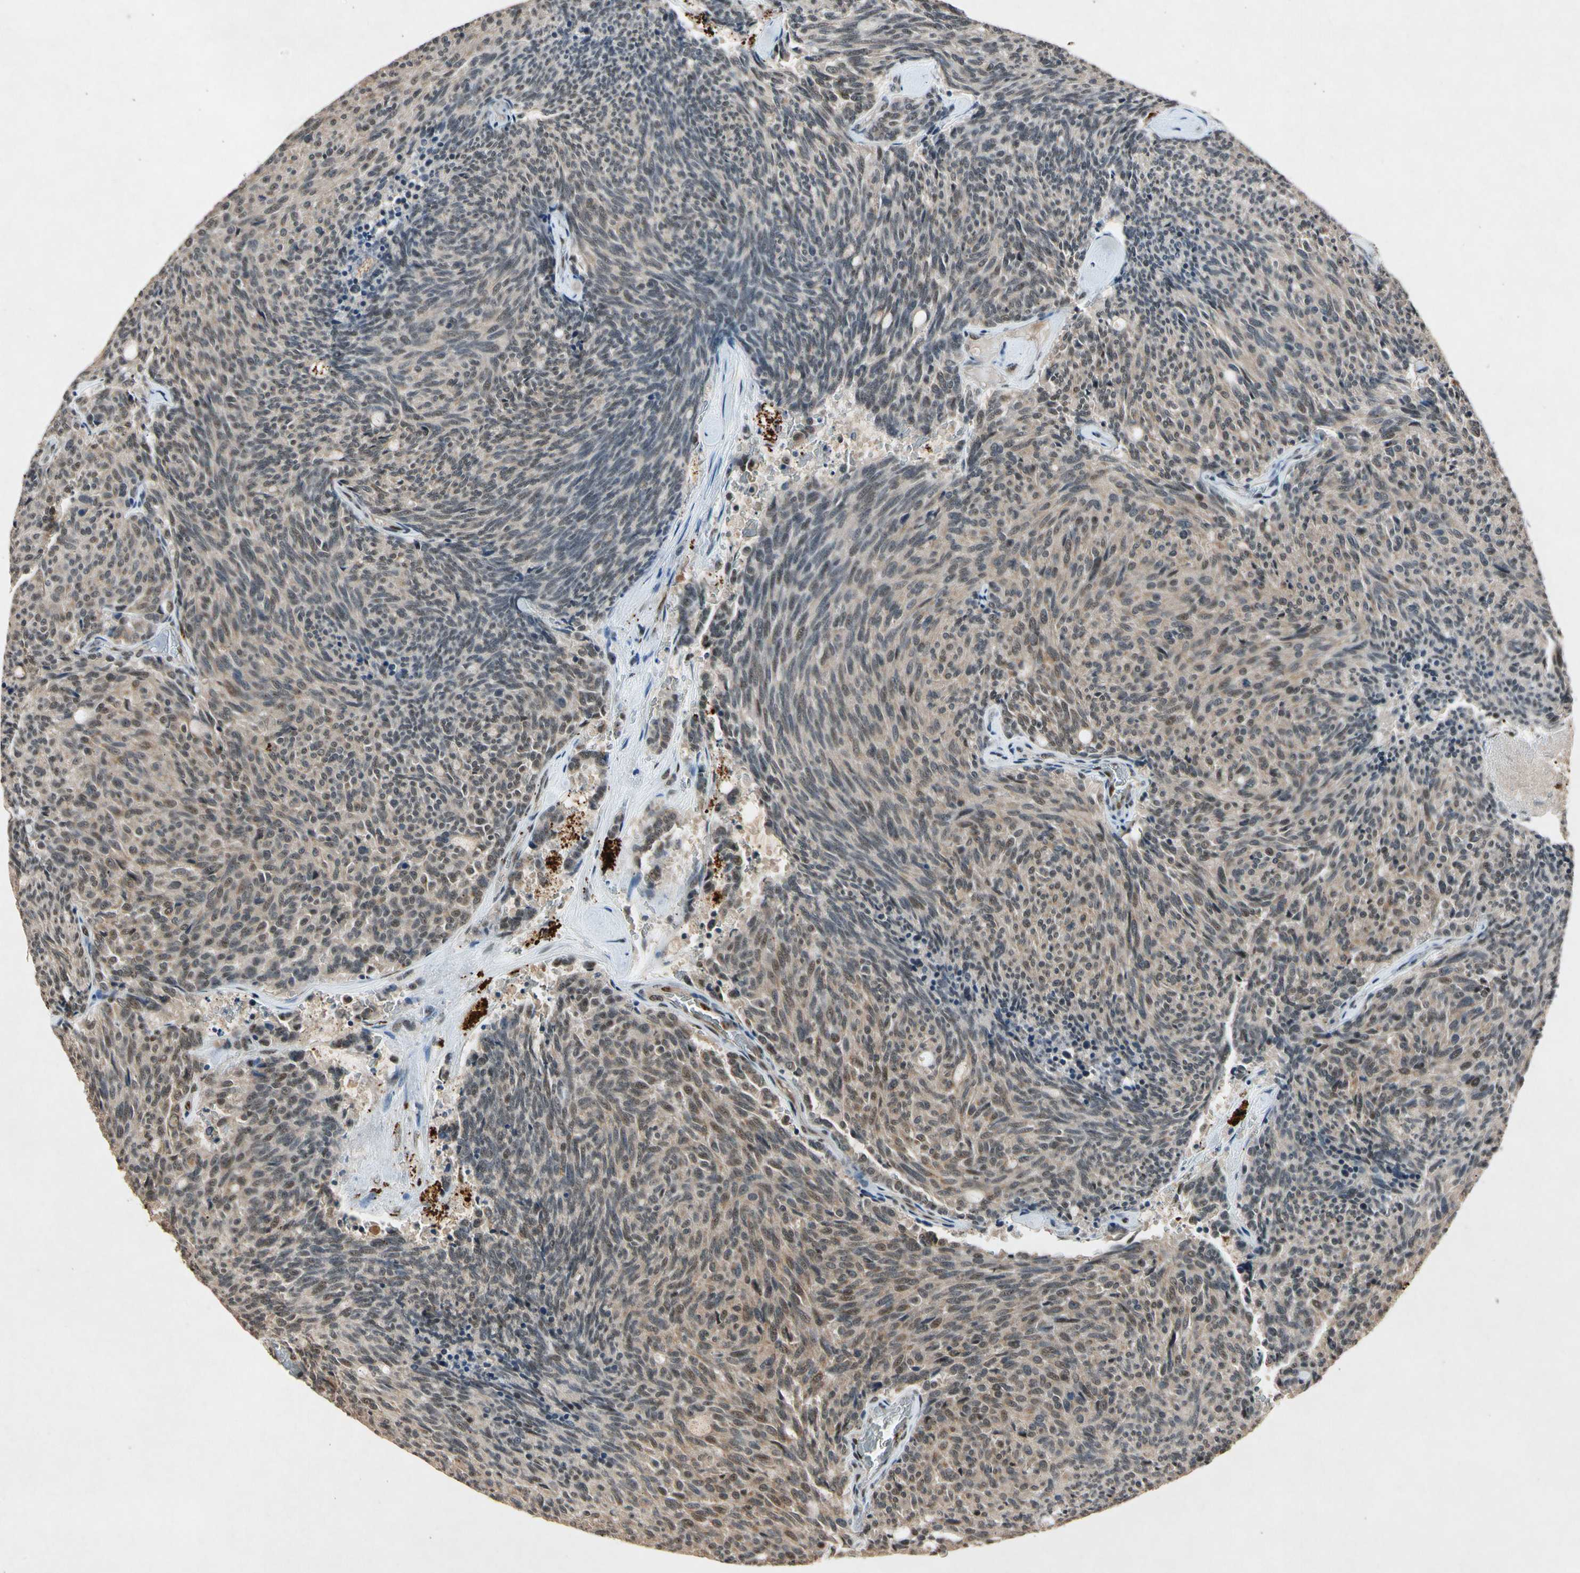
{"staining": {"intensity": "weak", "quantity": ">75%", "location": "cytoplasmic/membranous,nuclear"}, "tissue": "carcinoid", "cell_type": "Tumor cells", "image_type": "cancer", "snomed": [{"axis": "morphology", "description": "Carcinoid, malignant, NOS"}, {"axis": "topography", "description": "Pancreas"}], "caption": "The immunohistochemical stain labels weak cytoplasmic/membranous and nuclear expression in tumor cells of carcinoid tissue.", "gene": "PML", "patient": {"sex": "female", "age": 54}}